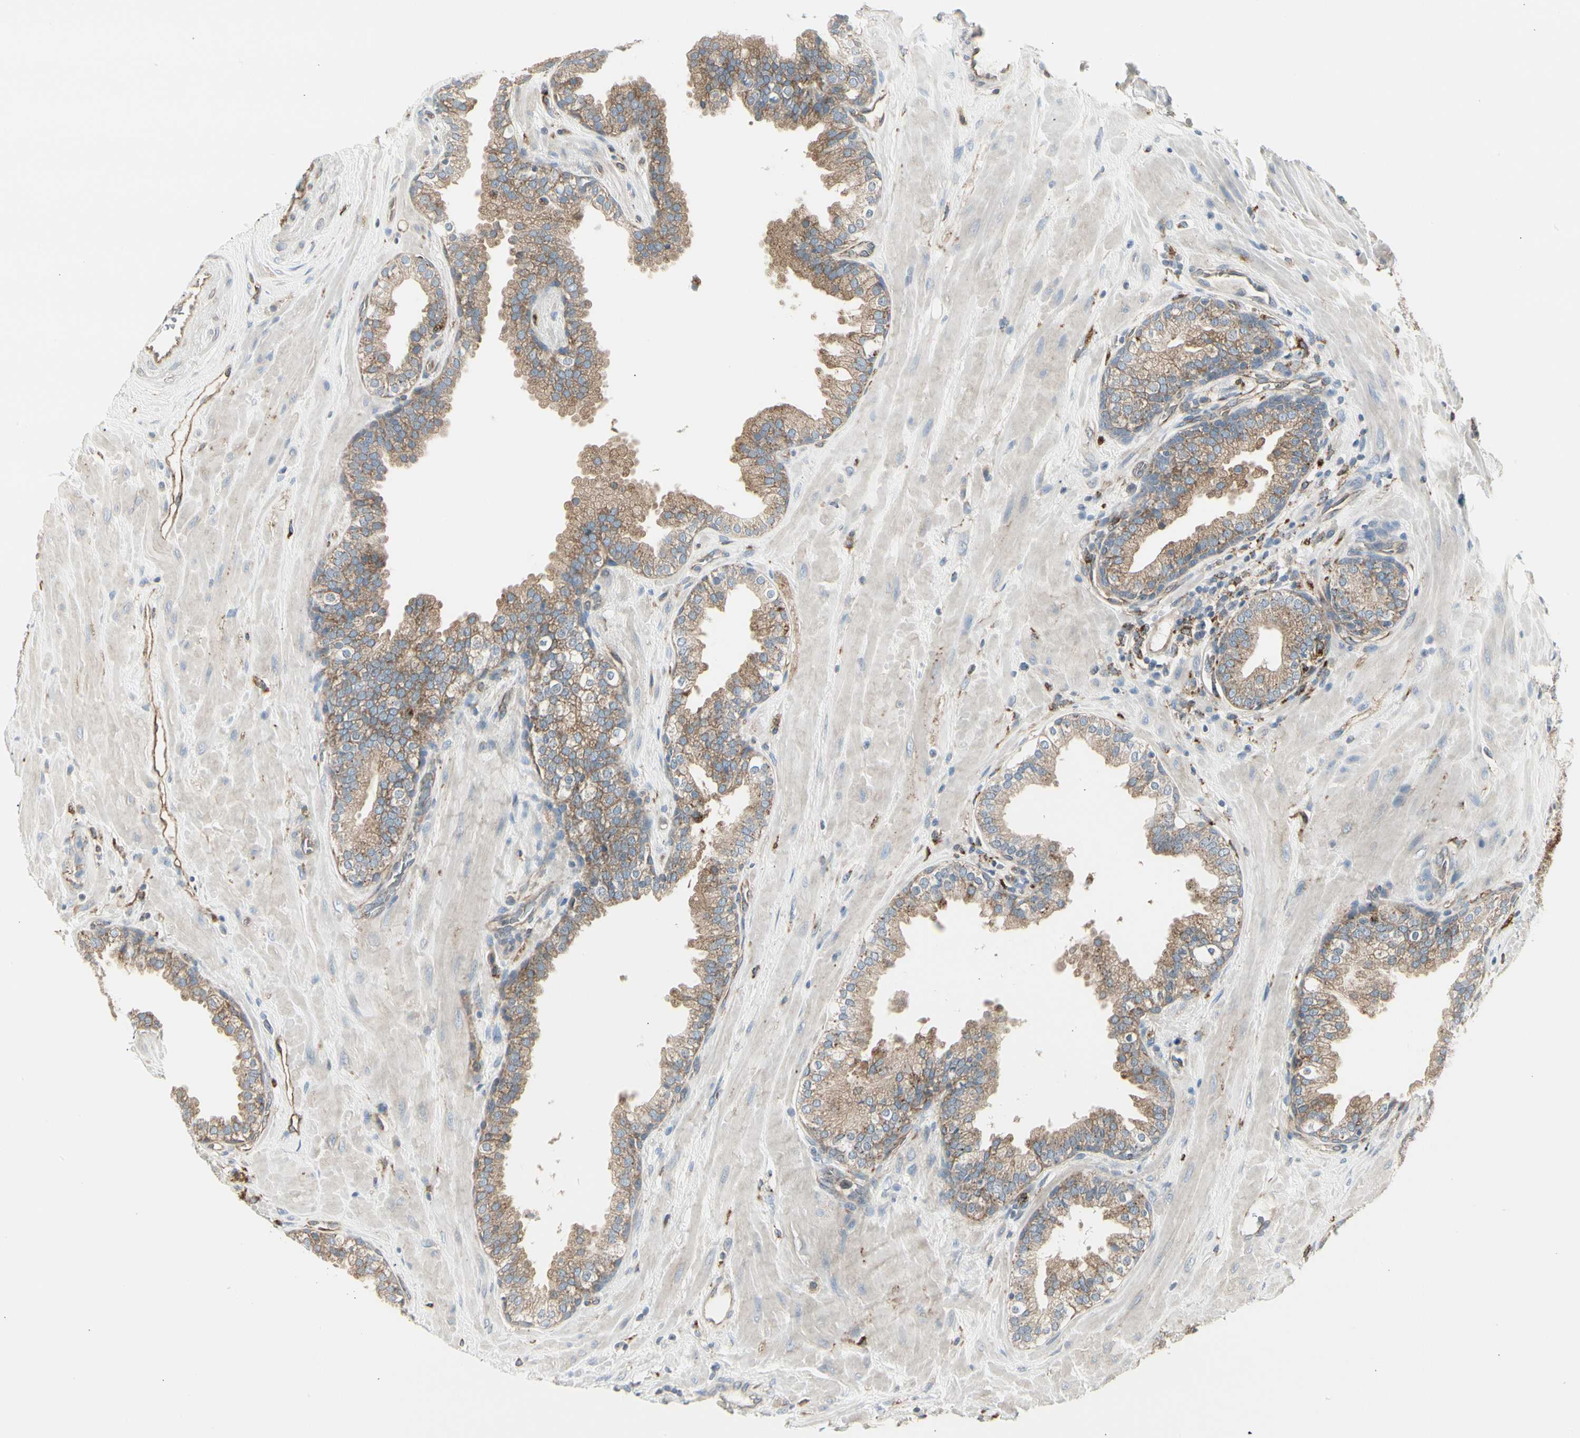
{"staining": {"intensity": "moderate", "quantity": ">75%", "location": "cytoplasmic/membranous"}, "tissue": "prostate", "cell_type": "Glandular cells", "image_type": "normal", "snomed": [{"axis": "morphology", "description": "Normal tissue, NOS"}, {"axis": "topography", "description": "Prostate"}], "caption": "A medium amount of moderate cytoplasmic/membranous expression is identified in approximately >75% of glandular cells in normal prostate.", "gene": "ATP6V1B2", "patient": {"sex": "male", "age": 51}}